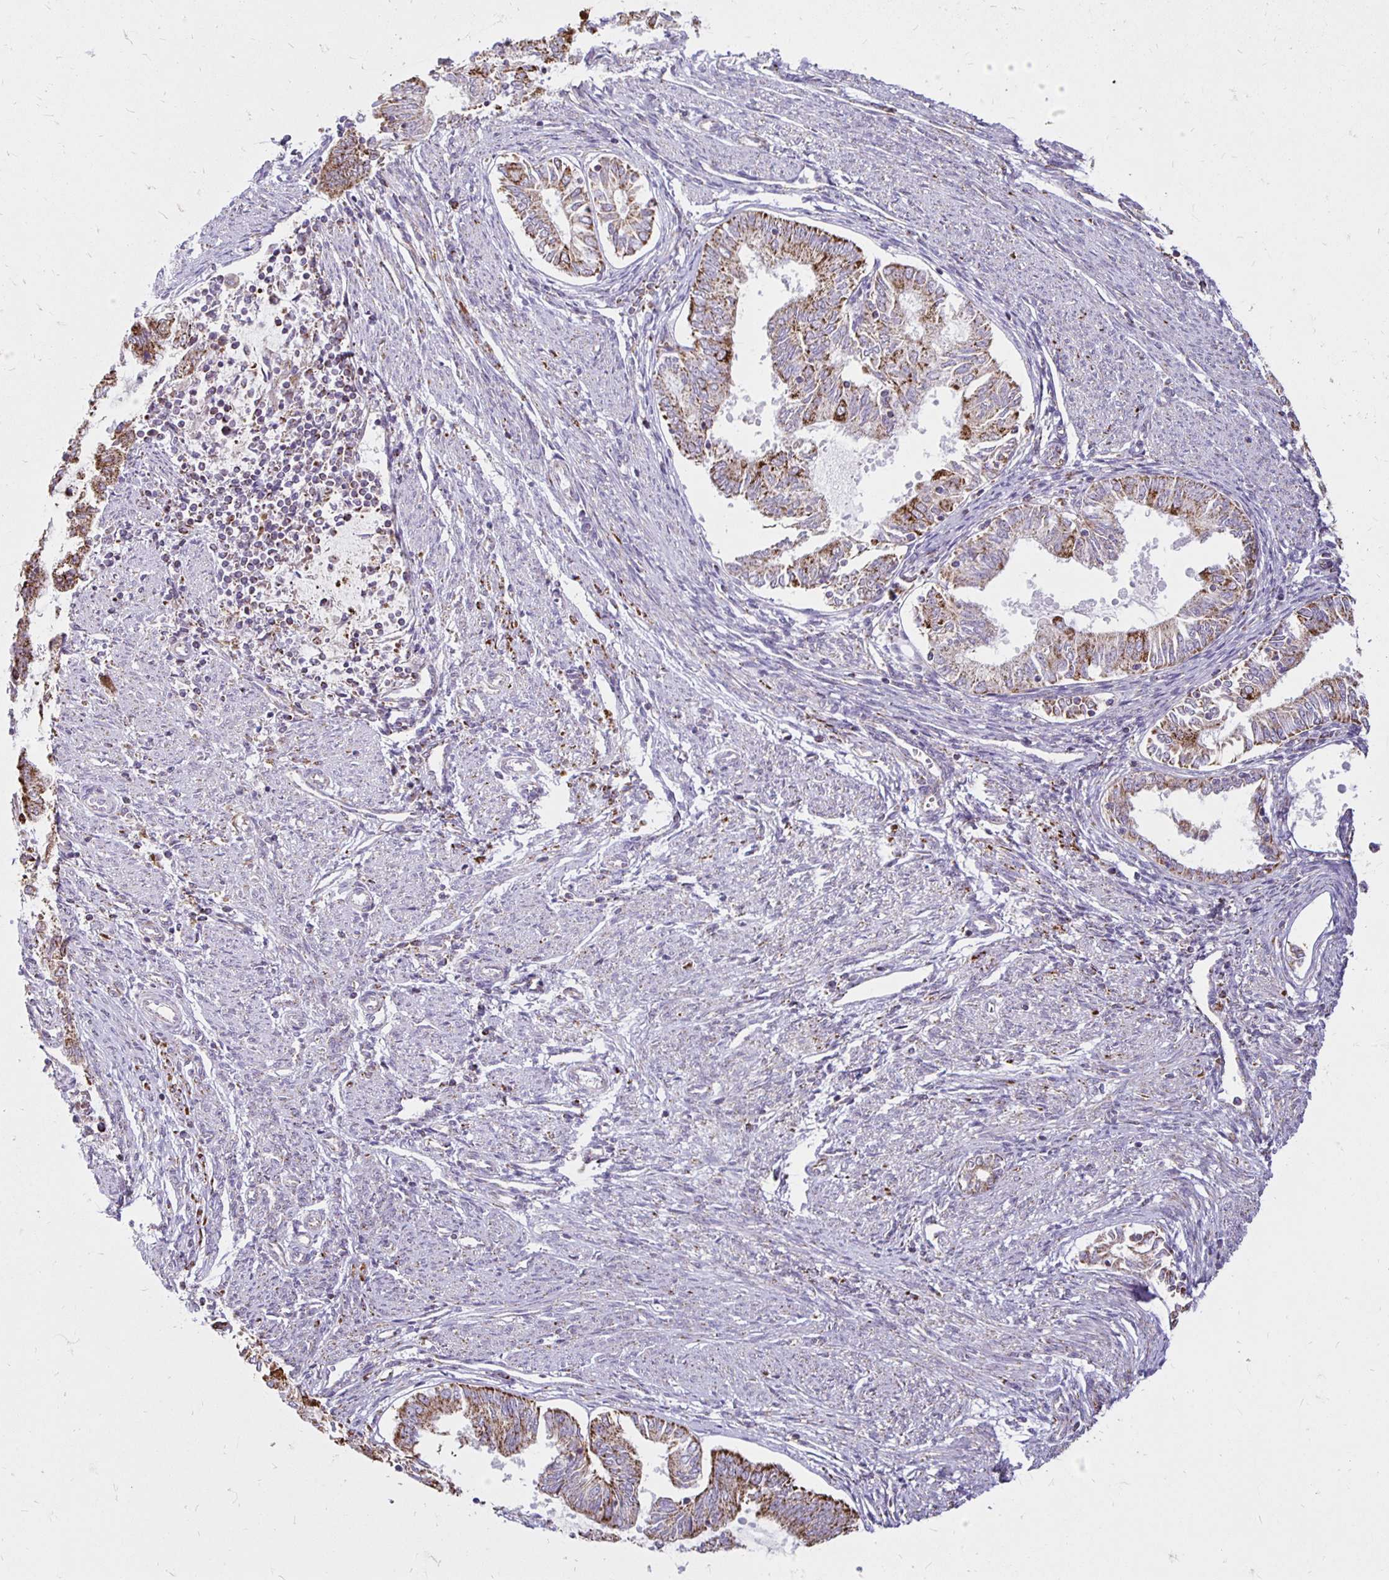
{"staining": {"intensity": "moderate", "quantity": ">75%", "location": "cytoplasmic/membranous"}, "tissue": "endometrial cancer", "cell_type": "Tumor cells", "image_type": "cancer", "snomed": [{"axis": "morphology", "description": "Adenocarcinoma, NOS"}, {"axis": "topography", "description": "Endometrium"}], "caption": "Immunohistochemical staining of human endometrial cancer (adenocarcinoma) demonstrates moderate cytoplasmic/membranous protein staining in about >75% of tumor cells. The staining was performed using DAB, with brown indicating positive protein expression. Nuclei are stained blue with hematoxylin.", "gene": "IER3", "patient": {"sex": "female", "age": 79}}